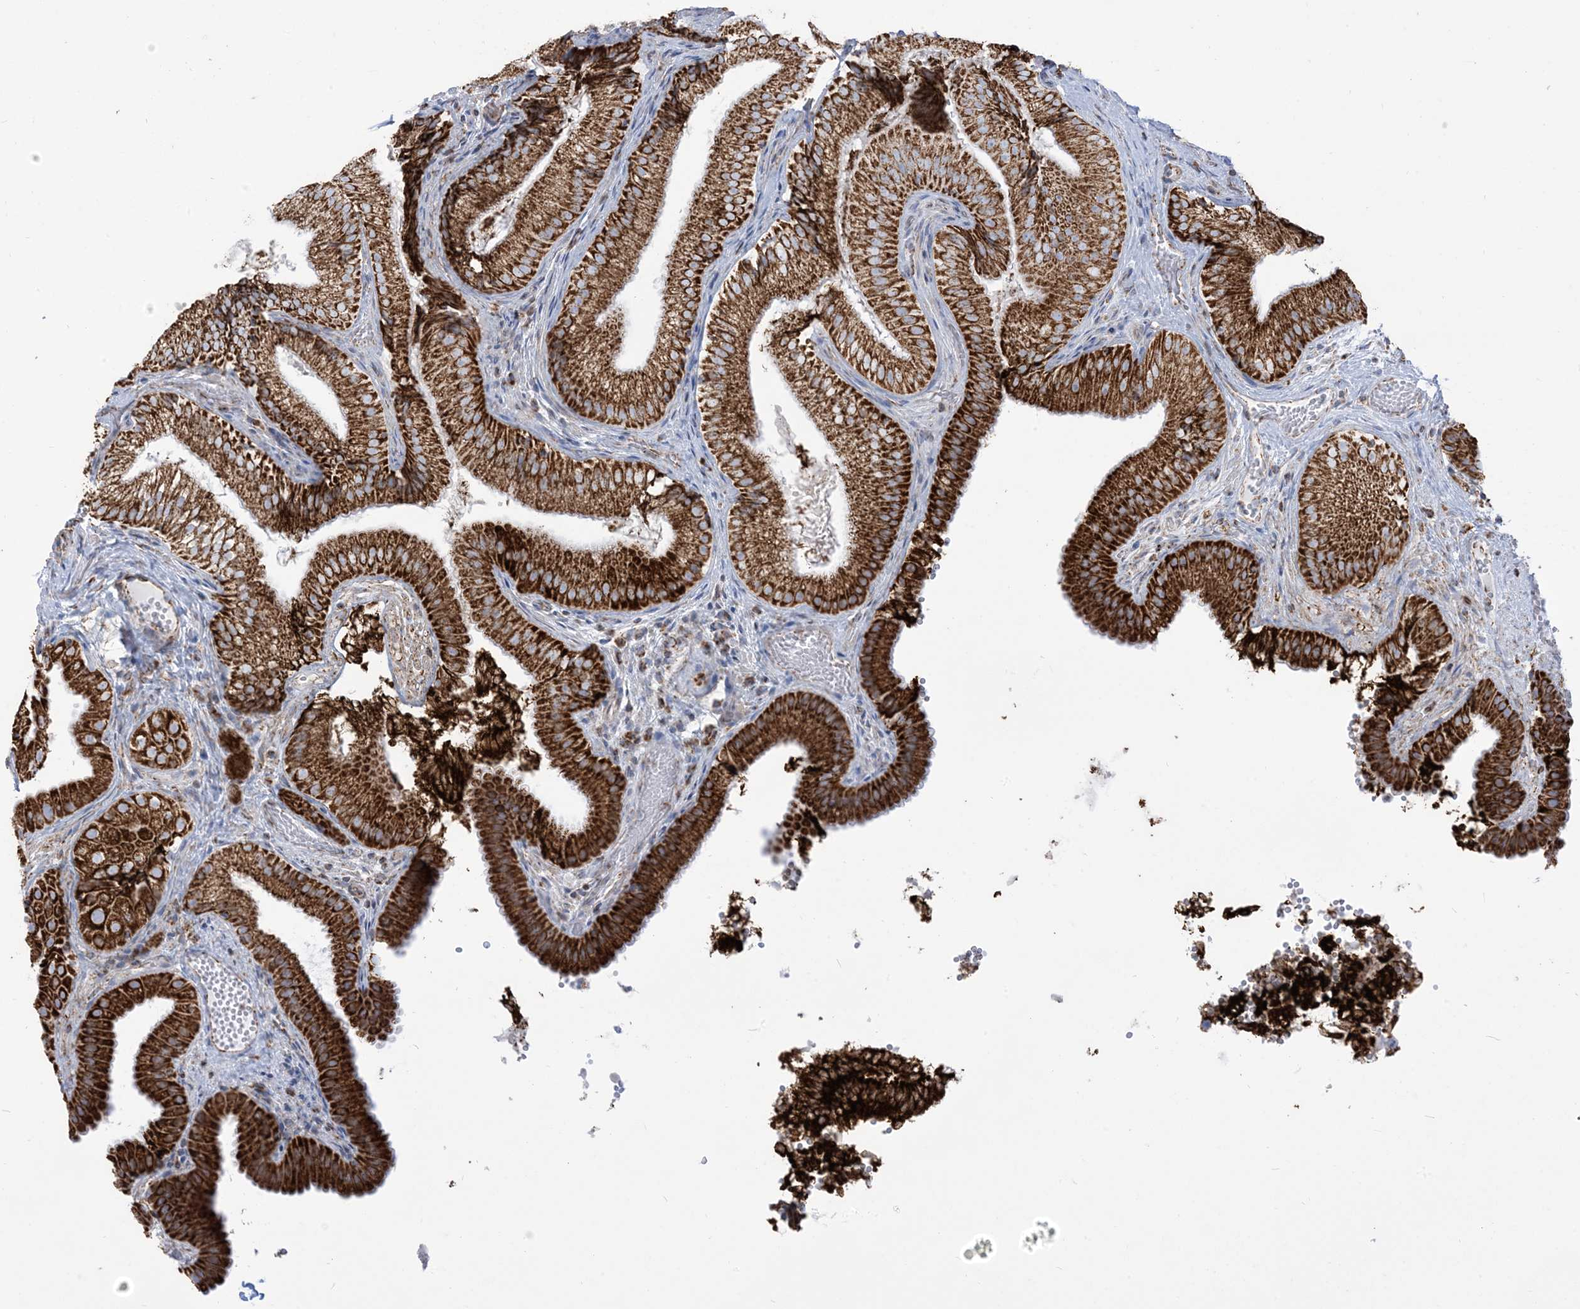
{"staining": {"intensity": "strong", "quantity": ">75%", "location": "cytoplasmic/membranous"}, "tissue": "gallbladder", "cell_type": "Glandular cells", "image_type": "normal", "snomed": [{"axis": "morphology", "description": "Normal tissue, NOS"}, {"axis": "topography", "description": "Gallbladder"}], "caption": "IHC micrograph of benign human gallbladder stained for a protein (brown), which demonstrates high levels of strong cytoplasmic/membranous expression in about >75% of glandular cells.", "gene": "SAMM50", "patient": {"sex": "female", "age": 30}}